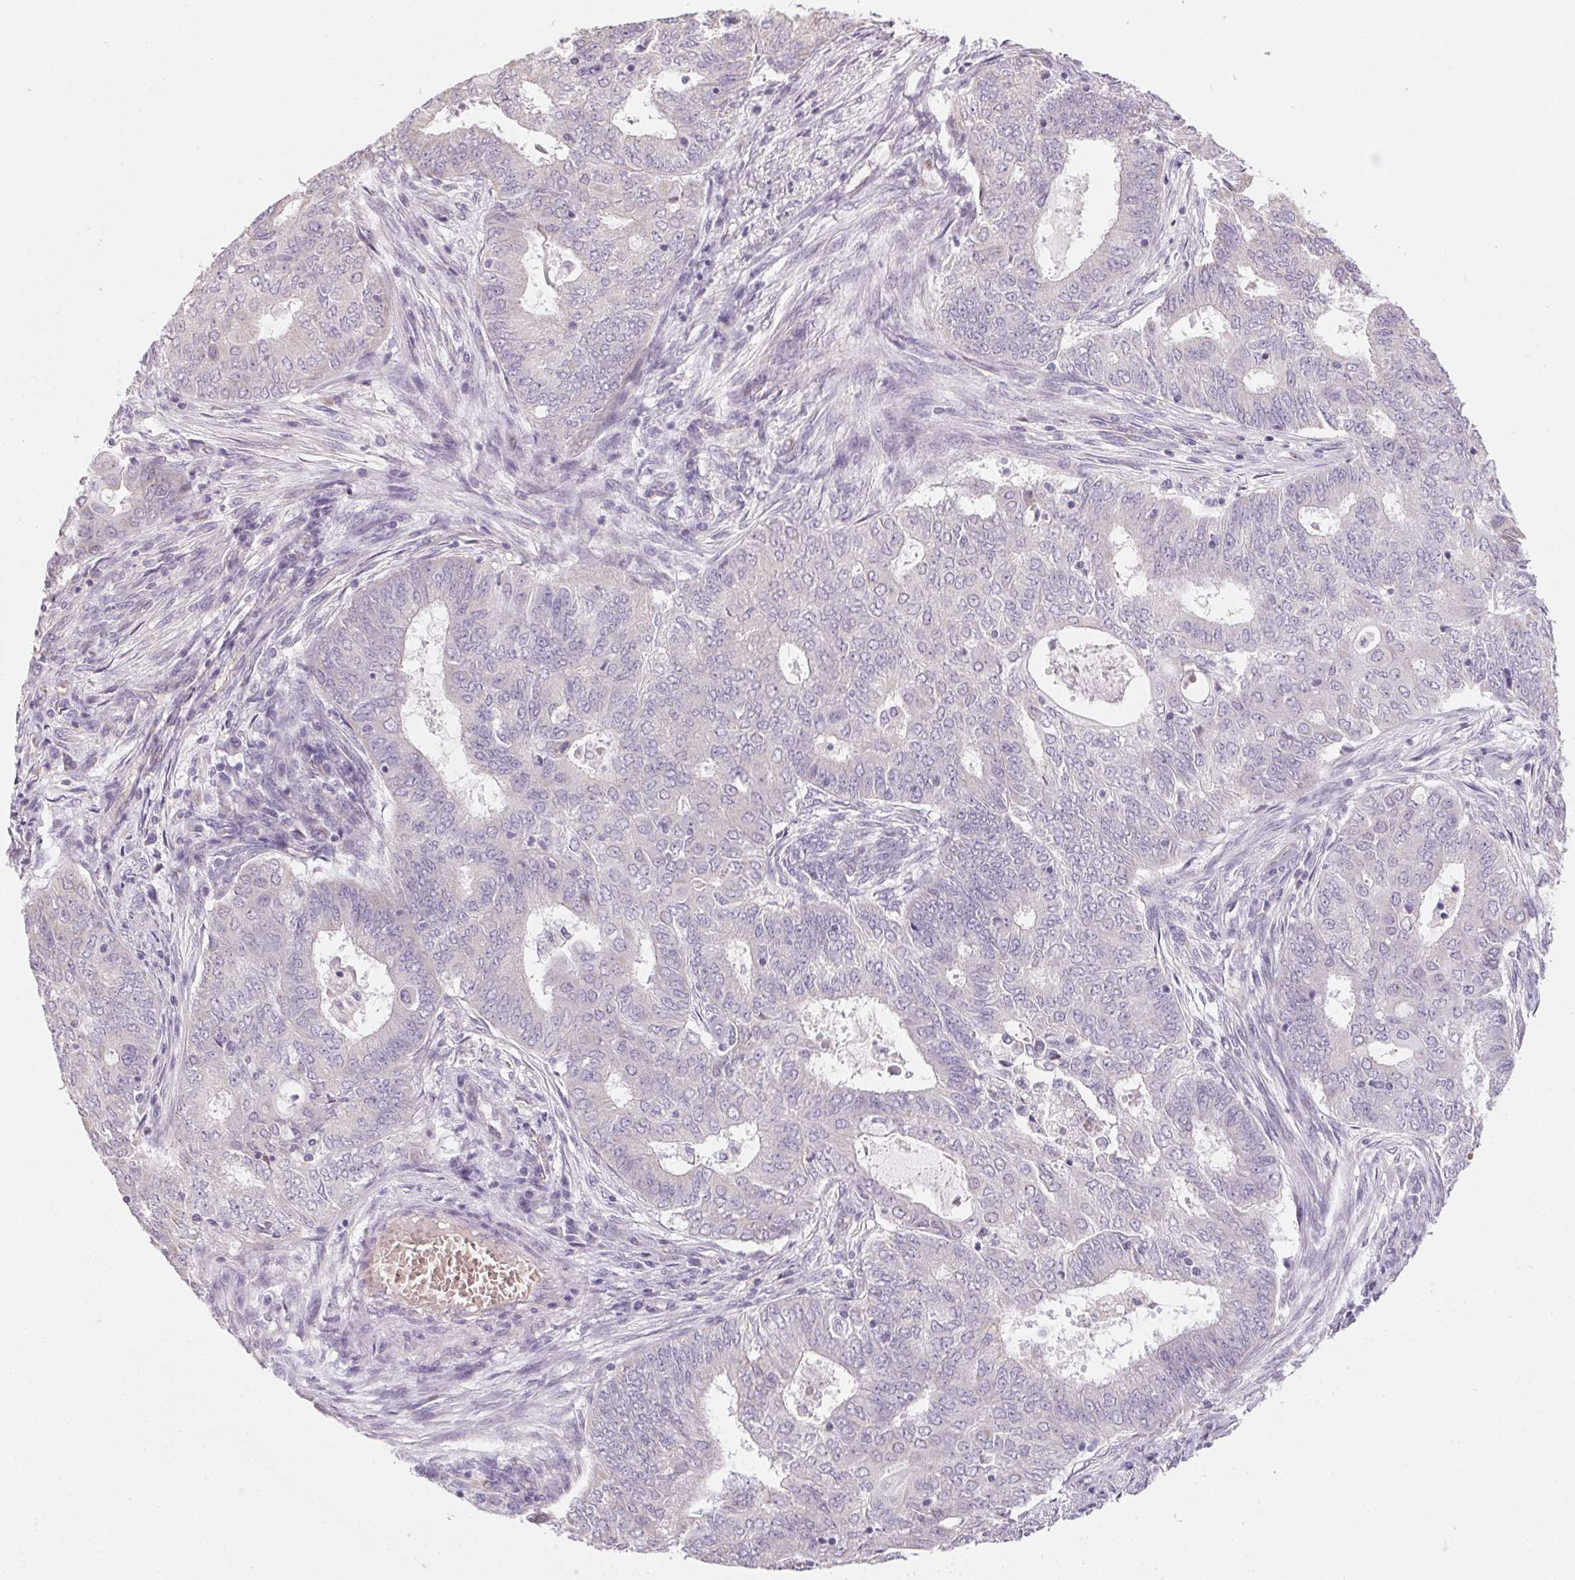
{"staining": {"intensity": "negative", "quantity": "none", "location": "none"}, "tissue": "endometrial cancer", "cell_type": "Tumor cells", "image_type": "cancer", "snomed": [{"axis": "morphology", "description": "Adenocarcinoma, NOS"}, {"axis": "topography", "description": "Endometrium"}], "caption": "Adenocarcinoma (endometrial) stained for a protein using immunohistochemistry shows no expression tumor cells.", "gene": "SMYD1", "patient": {"sex": "female", "age": 62}}